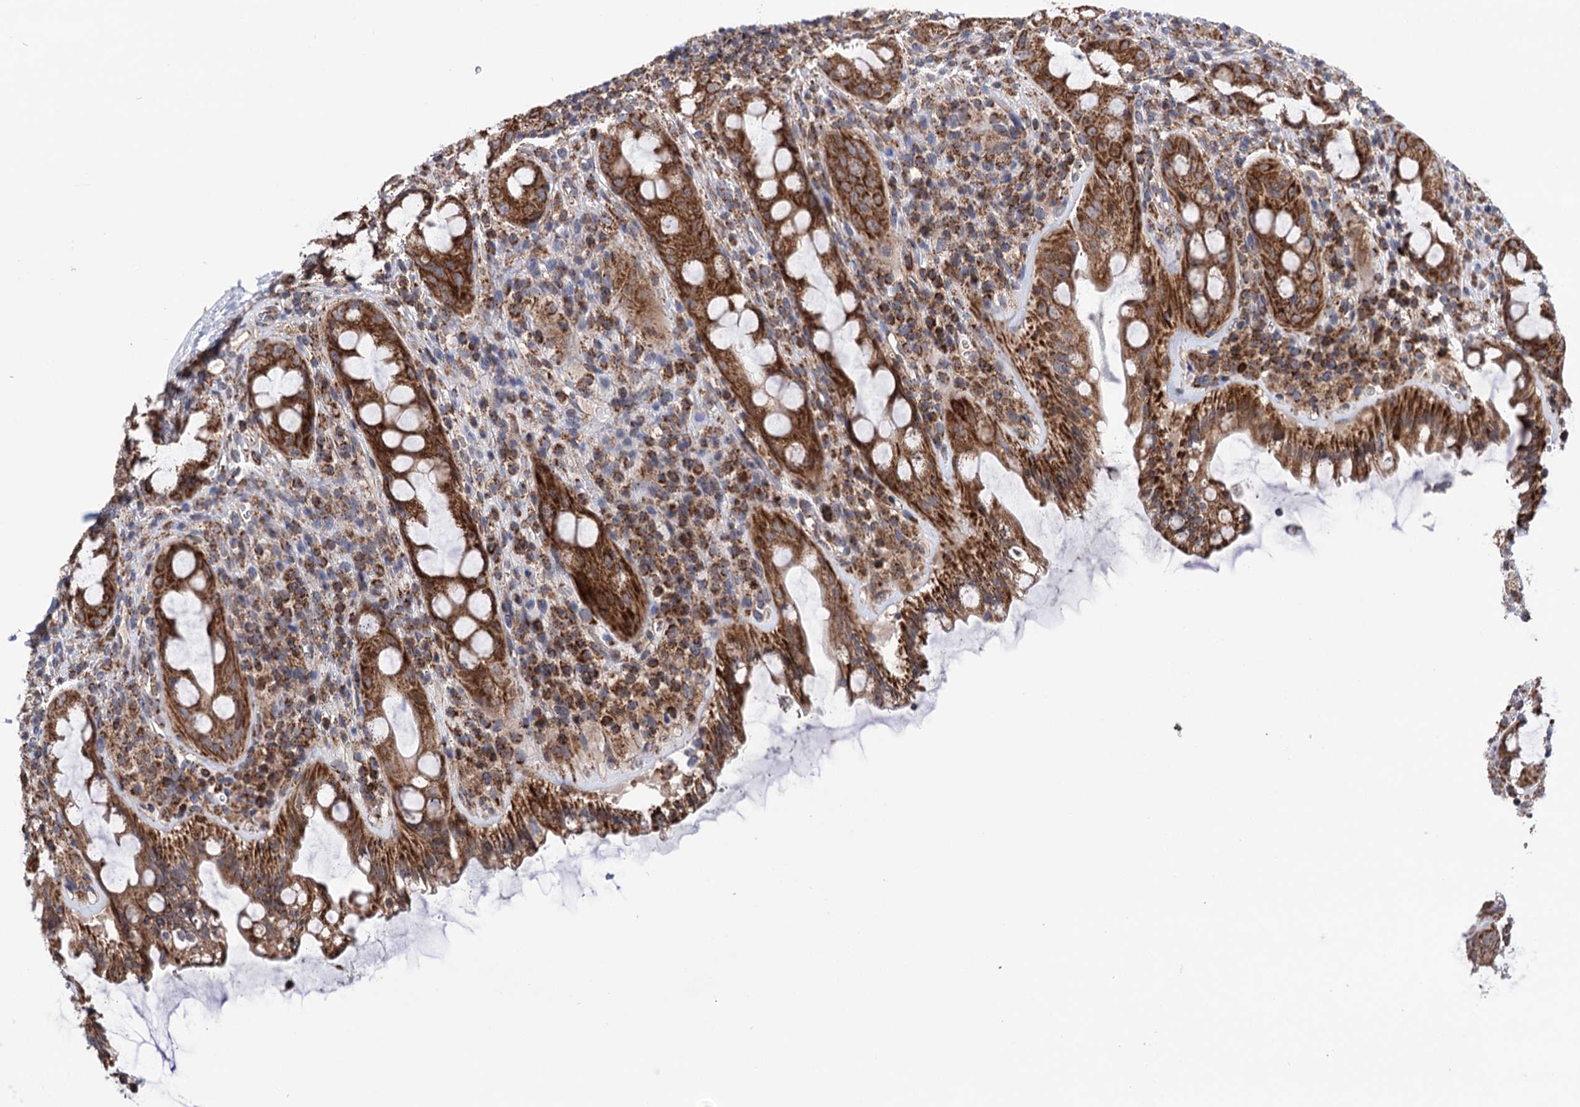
{"staining": {"intensity": "strong", "quantity": ">75%", "location": "cytoplasmic/membranous"}, "tissue": "rectum", "cell_type": "Glandular cells", "image_type": "normal", "snomed": [{"axis": "morphology", "description": "Normal tissue, NOS"}, {"axis": "topography", "description": "Rectum"}], "caption": "A brown stain highlights strong cytoplasmic/membranous expression of a protein in glandular cells of unremarkable human rectum.", "gene": "SUCLA2", "patient": {"sex": "female", "age": 57}}